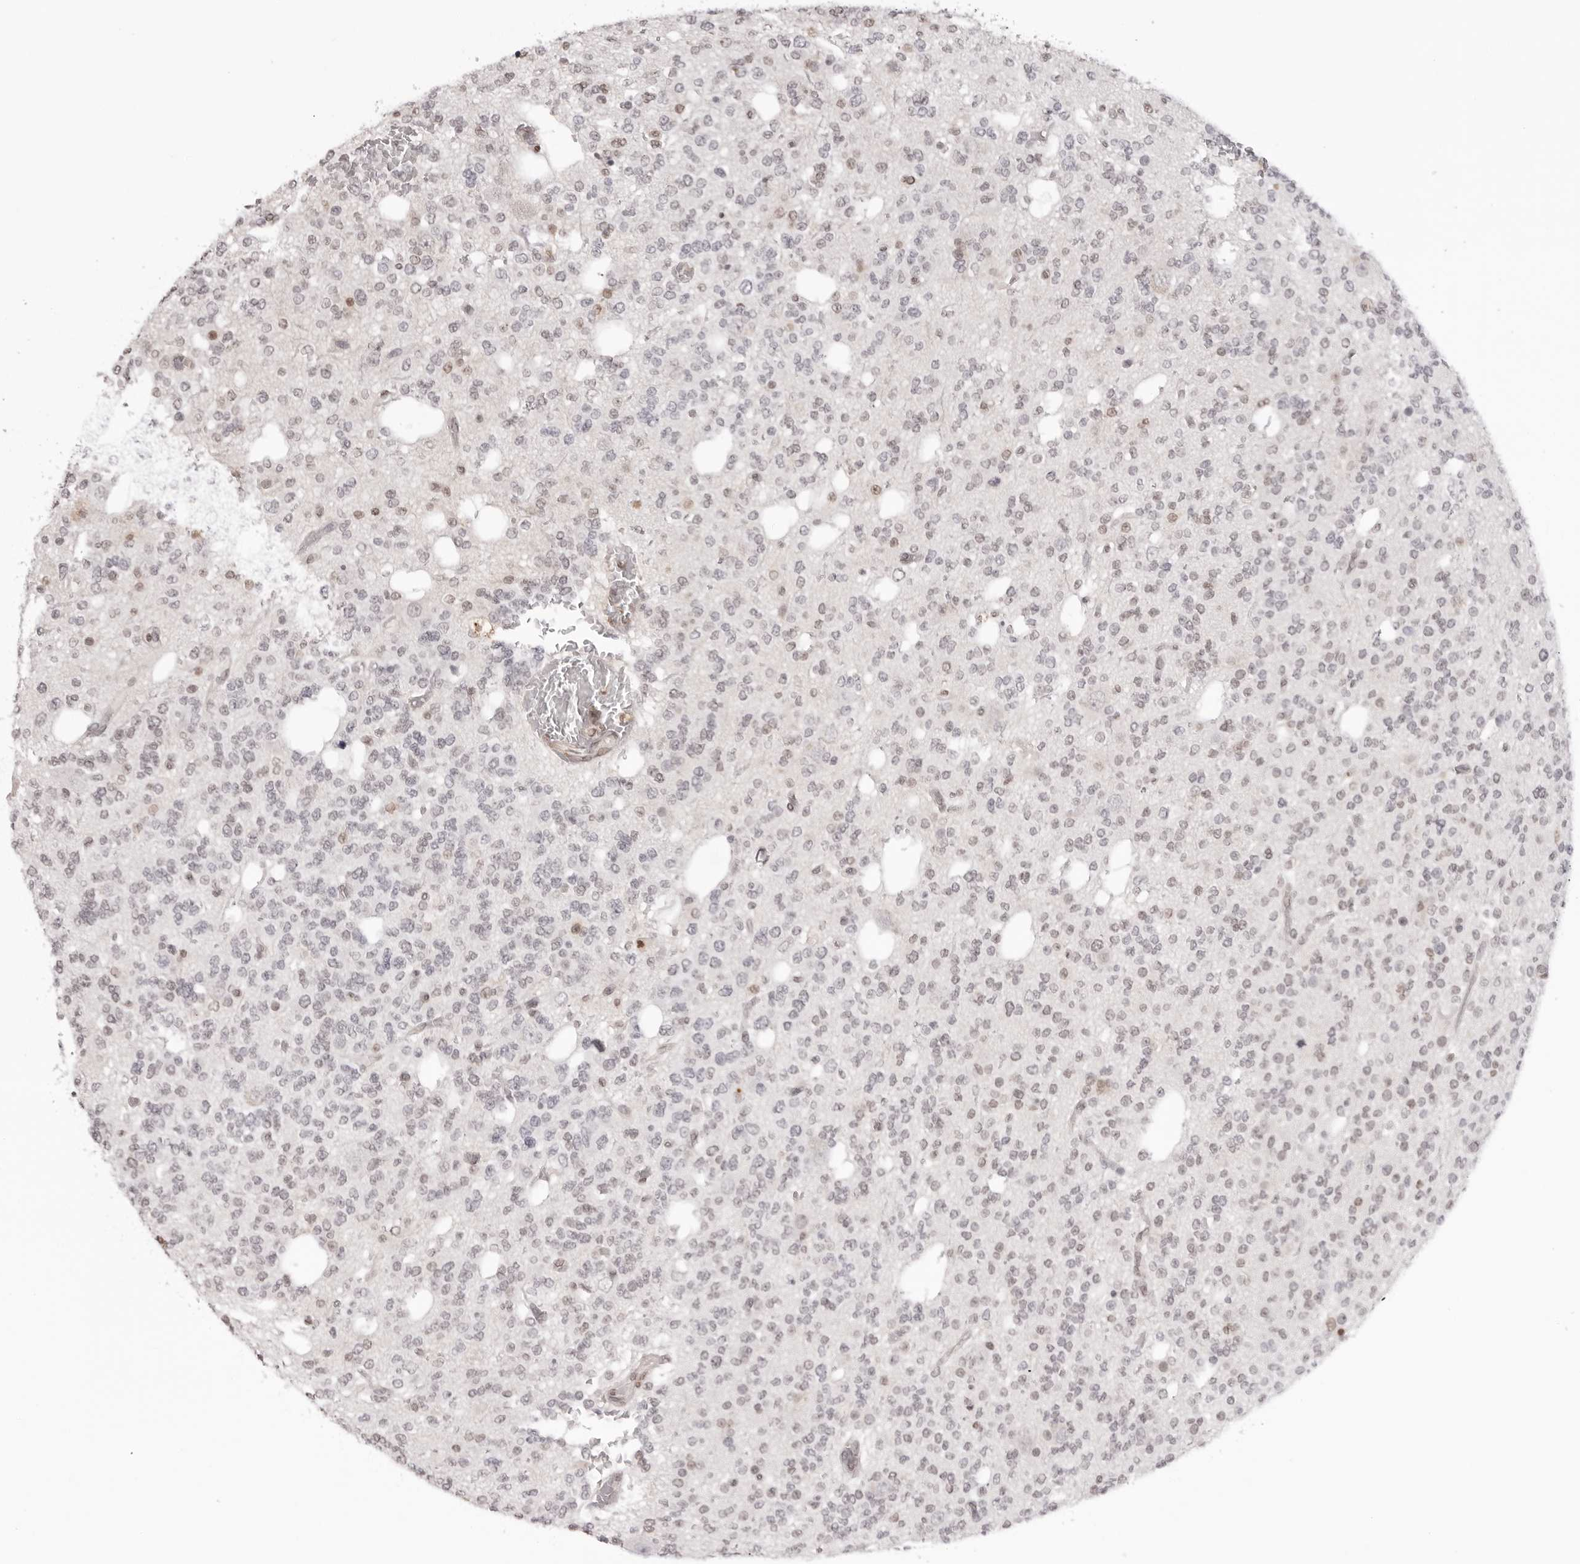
{"staining": {"intensity": "weak", "quantity": "<25%", "location": "nuclear"}, "tissue": "glioma", "cell_type": "Tumor cells", "image_type": "cancer", "snomed": [{"axis": "morphology", "description": "Glioma, malignant, Low grade"}, {"axis": "topography", "description": "Brain"}], "caption": "The histopathology image displays no significant expression in tumor cells of low-grade glioma (malignant). The staining was performed using DAB to visualize the protein expression in brown, while the nuclei were stained in blue with hematoxylin (Magnification: 20x).", "gene": "HSPA4", "patient": {"sex": "male", "age": 38}}